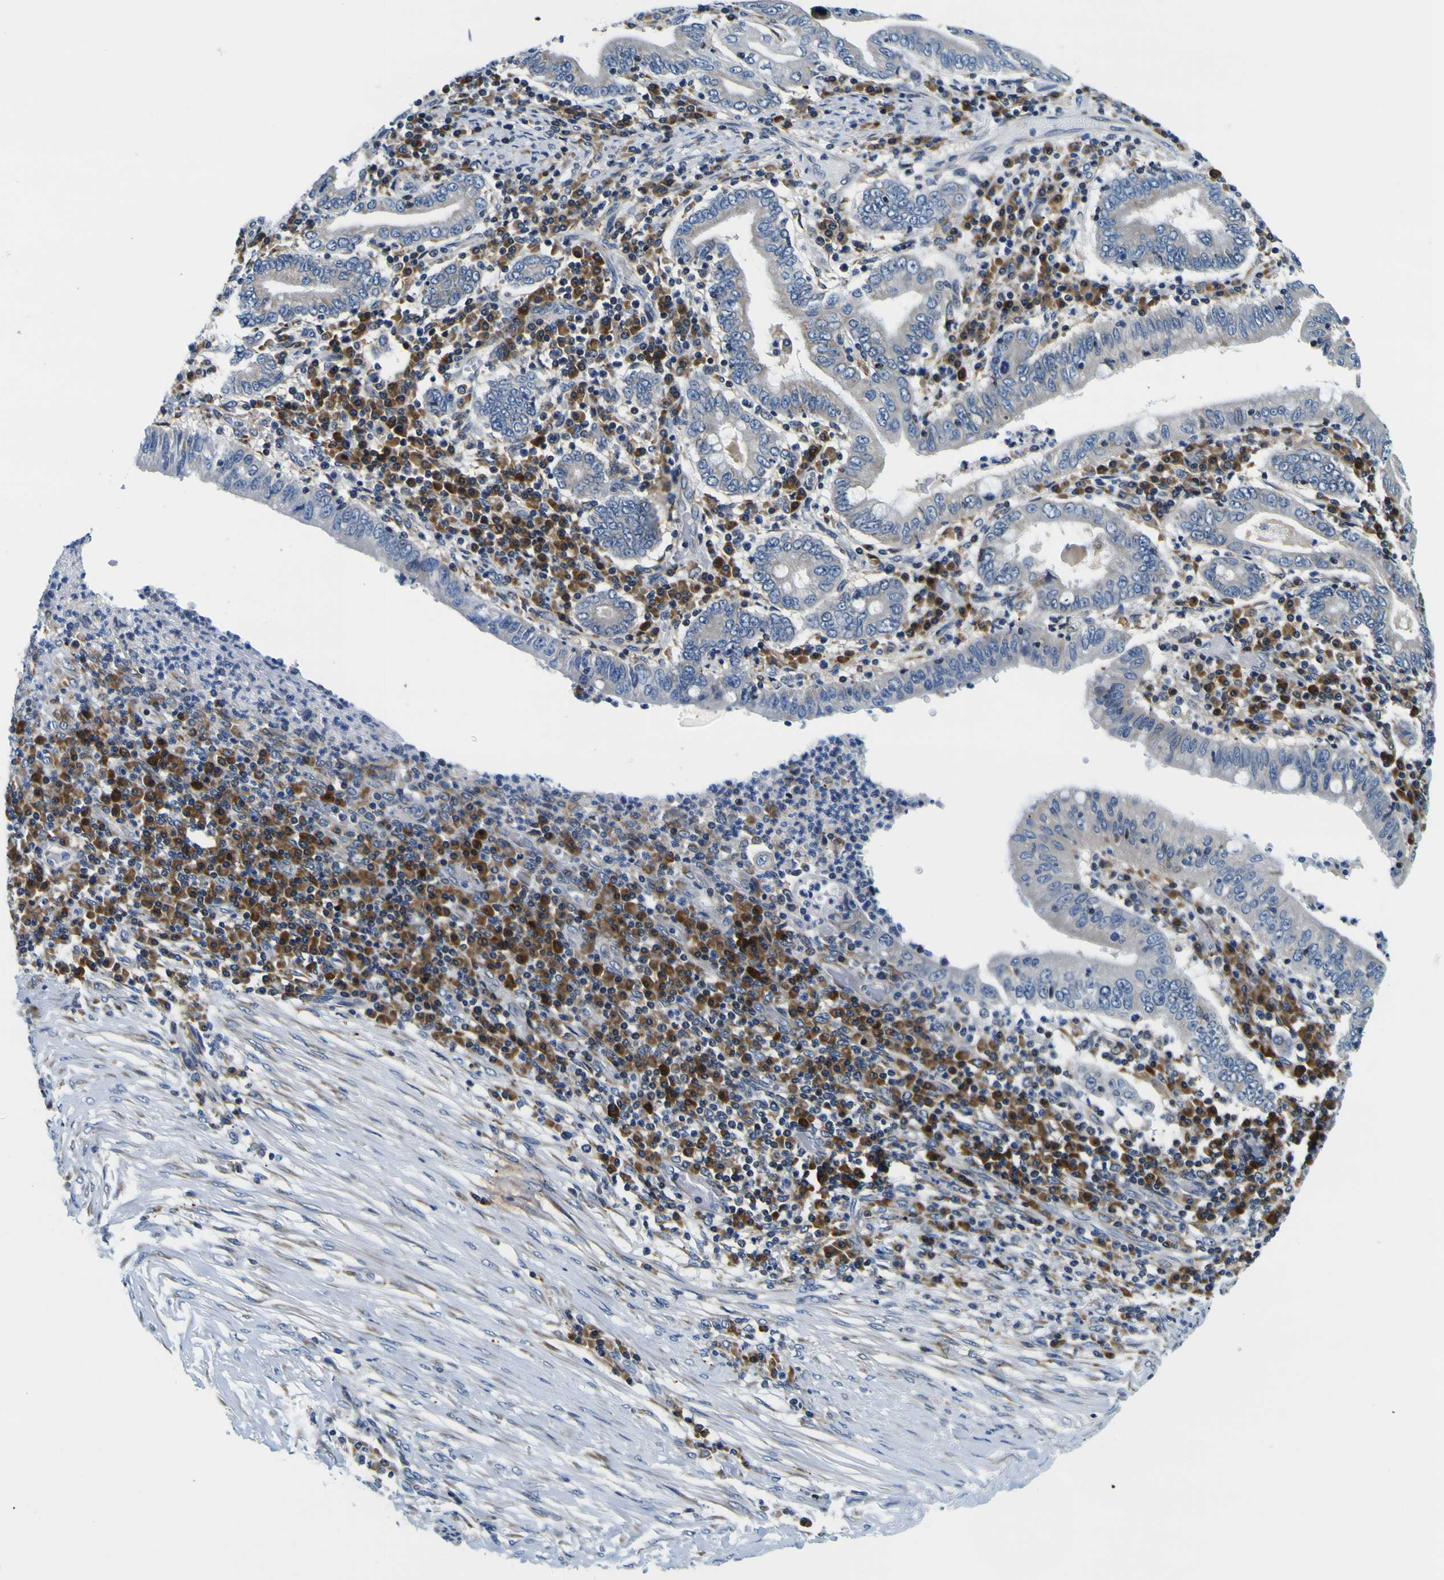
{"staining": {"intensity": "negative", "quantity": "none", "location": "none"}, "tissue": "stomach cancer", "cell_type": "Tumor cells", "image_type": "cancer", "snomed": [{"axis": "morphology", "description": "Normal tissue, NOS"}, {"axis": "morphology", "description": "Adenocarcinoma, NOS"}, {"axis": "topography", "description": "Esophagus"}, {"axis": "topography", "description": "Stomach, upper"}, {"axis": "topography", "description": "Peripheral nerve tissue"}], "caption": "Protein analysis of stomach cancer reveals no significant expression in tumor cells.", "gene": "NLRP3", "patient": {"sex": "male", "age": 62}}